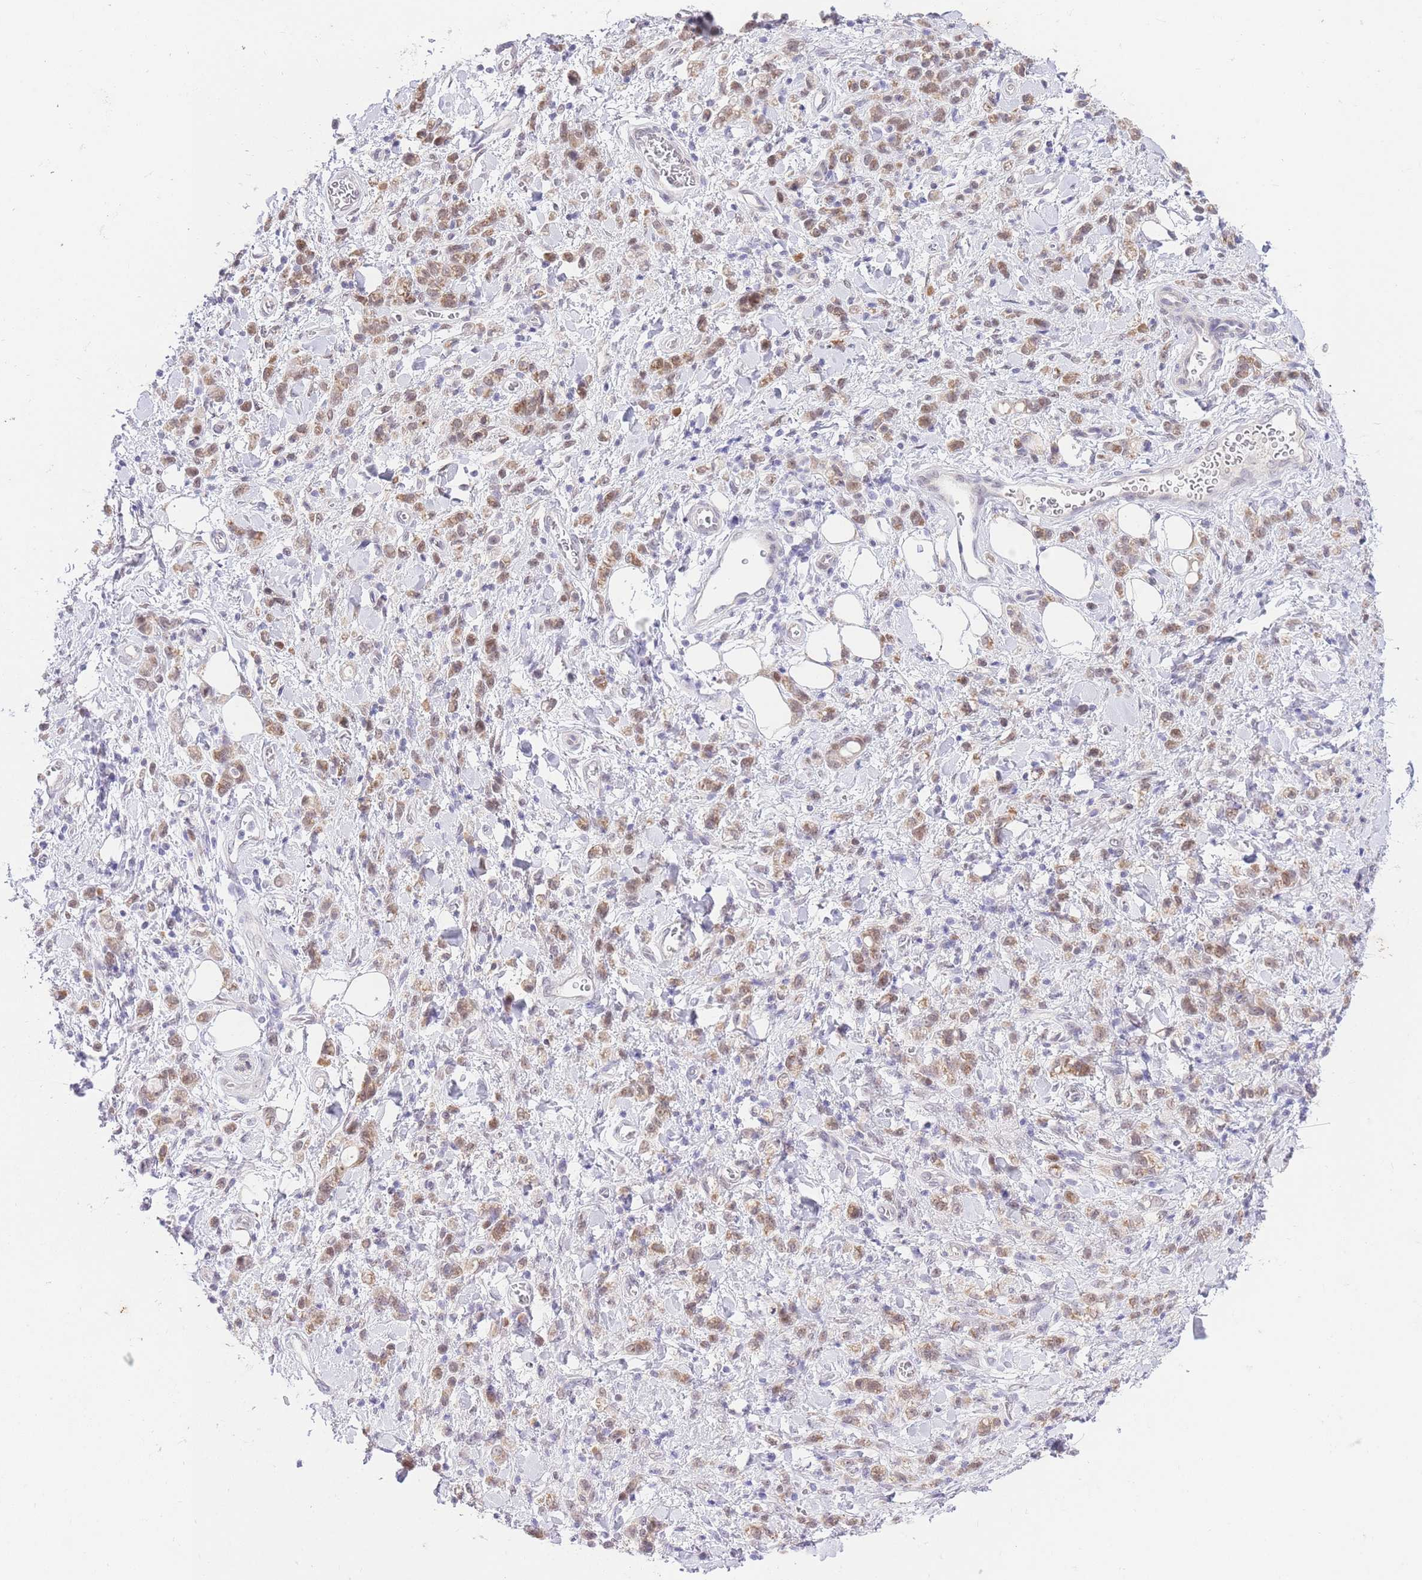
{"staining": {"intensity": "moderate", "quantity": ">75%", "location": "cytoplasmic/membranous,nuclear"}, "tissue": "stomach cancer", "cell_type": "Tumor cells", "image_type": "cancer", "snomed": [{"axis": "morphology", "description": "Adenocarcinoma, NOS"}, {"axis": "topography", "description": "Stomach"}], "caption": "Moderate cytoplasmic/membranous and nuclear expression for a protein is identified in about >75% of tumor cells of stomach cancer using immunohistochemistry (IHC).", "gene": "UBXN7", "patient": {"sex": "male", "age": 77}}